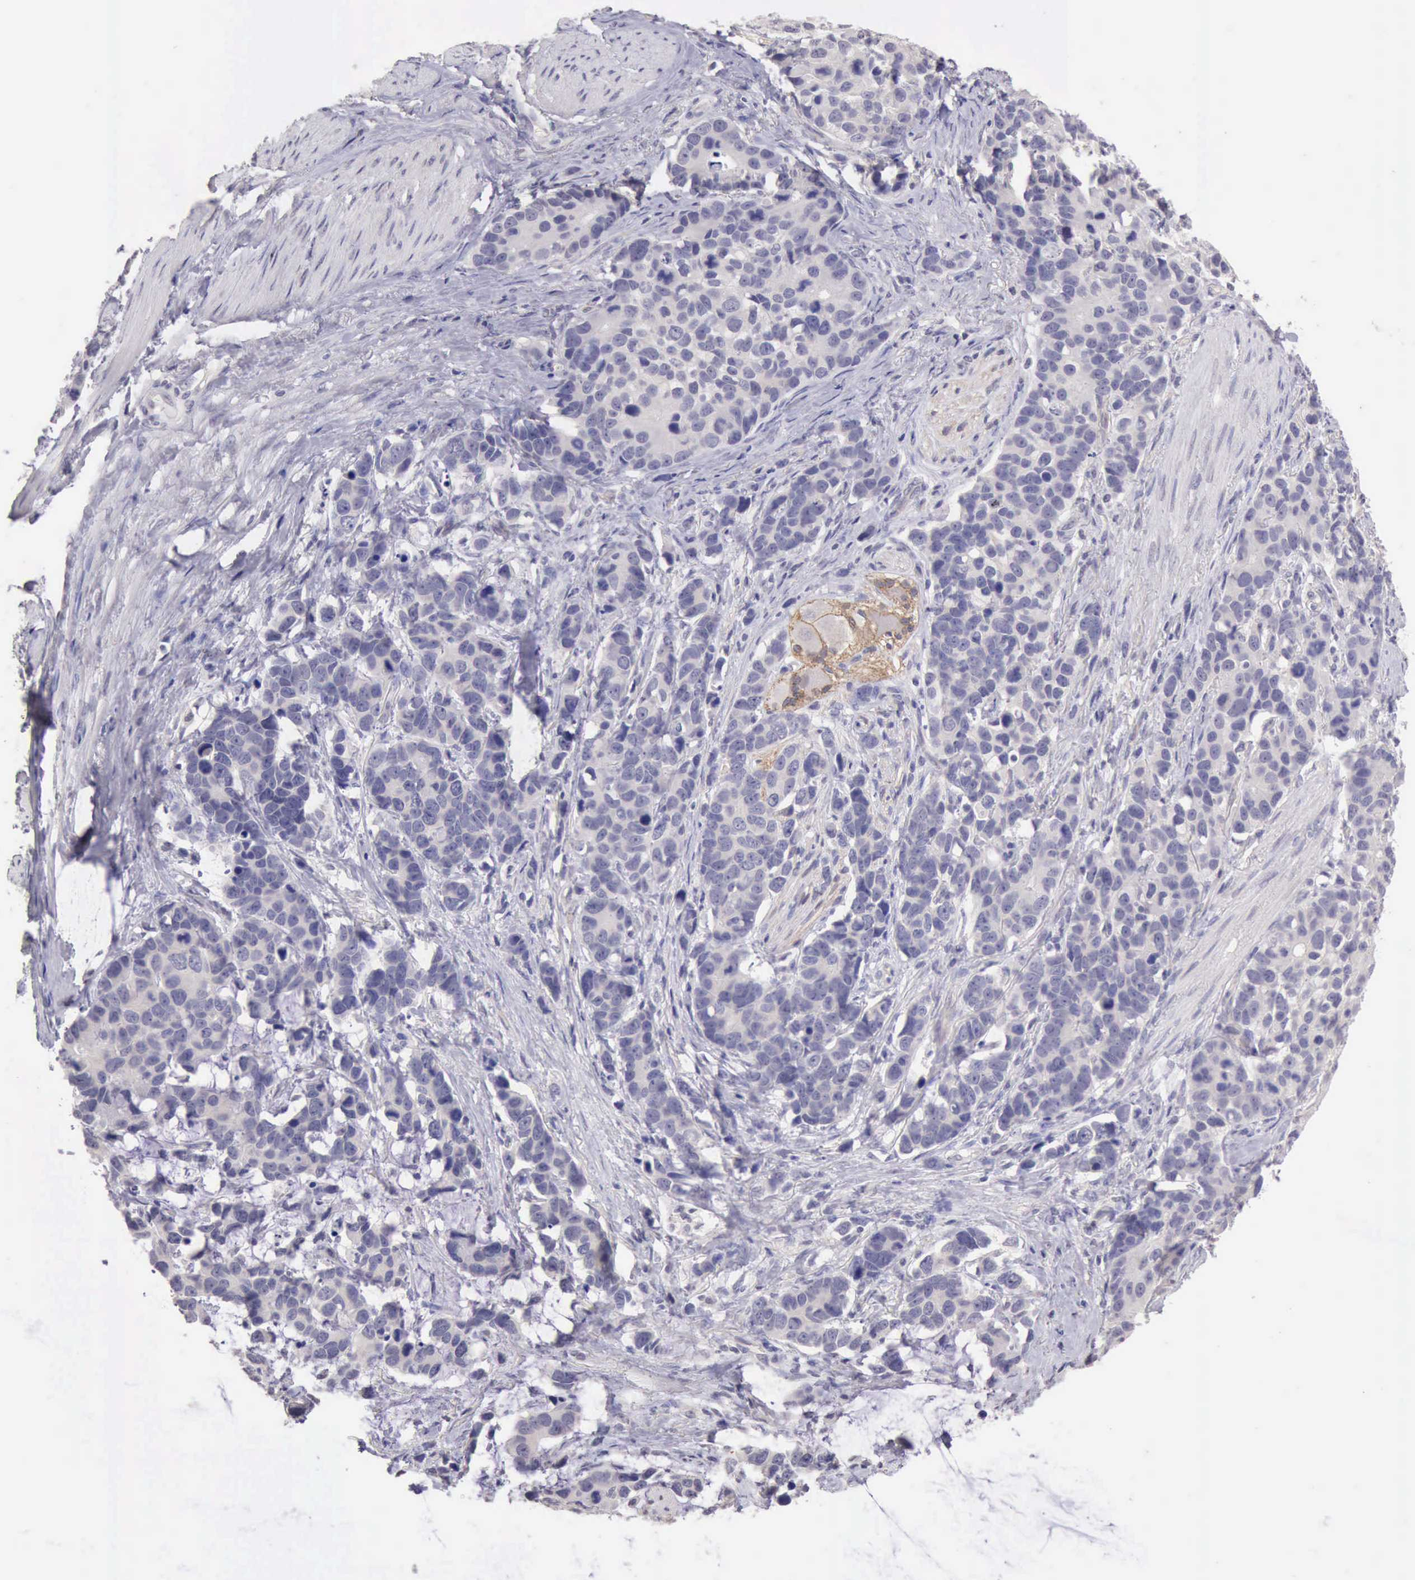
{"staining": {"intensity": "negative", "quantity": "none", "location": "none"}, "tissue": "stomach cancer", "cell_type": "Tumor cells", "image_type": "cancer", "snomed": [{"axis": "morphology", "description": "Adenocarcinoma, NOS"}, {"axis": "topography", "description": "Stomach, upper"}], "caption": "This micrograph is of adenocarcinoma (stomach) stained with IHC to label a protein in brown with the nuclei are counter-stained blue. There is no staining in tumor cells.", "gene": "KCND1", "patient": {"sex": "male", "age": 71}}